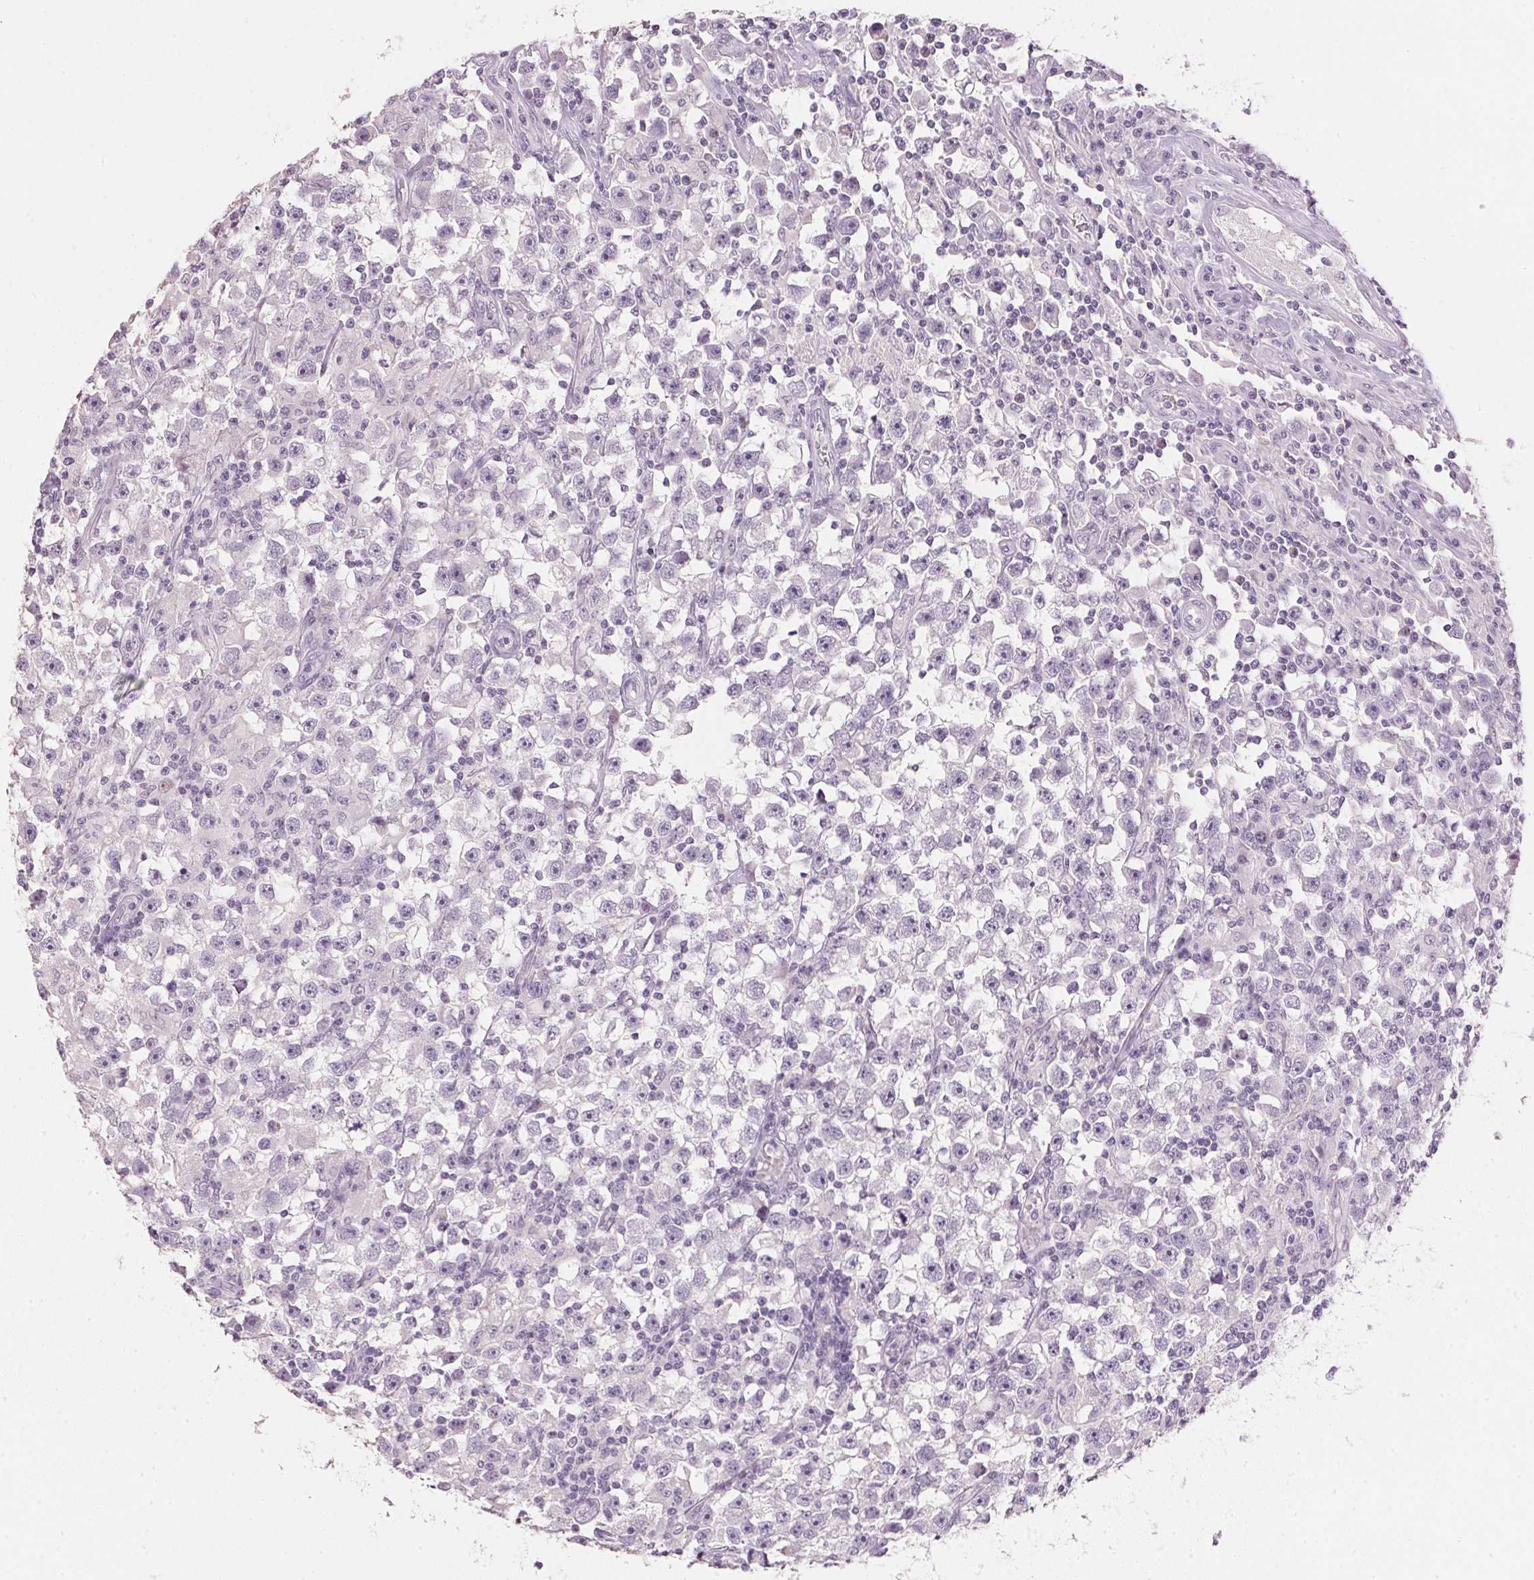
{"staining": {"intensity": "negative", "quantity": "none", "location": "none"}, "tissue": "testis cancer", "cell_type": "Tumor cells", "image_type": "cancer", "snomed": [{"axis": "morphology", "description": "Seminoma, NOS"}, {"axis": "topography", "description": "Testis"}], "caption": "Tumor cells show no significant positivity in seminoma (testis). (DAB IHC visualized using brightfield microscopy, high magnification).", "gene": "IGFBP1", "patient": {"sex": "male", "age": 33}}